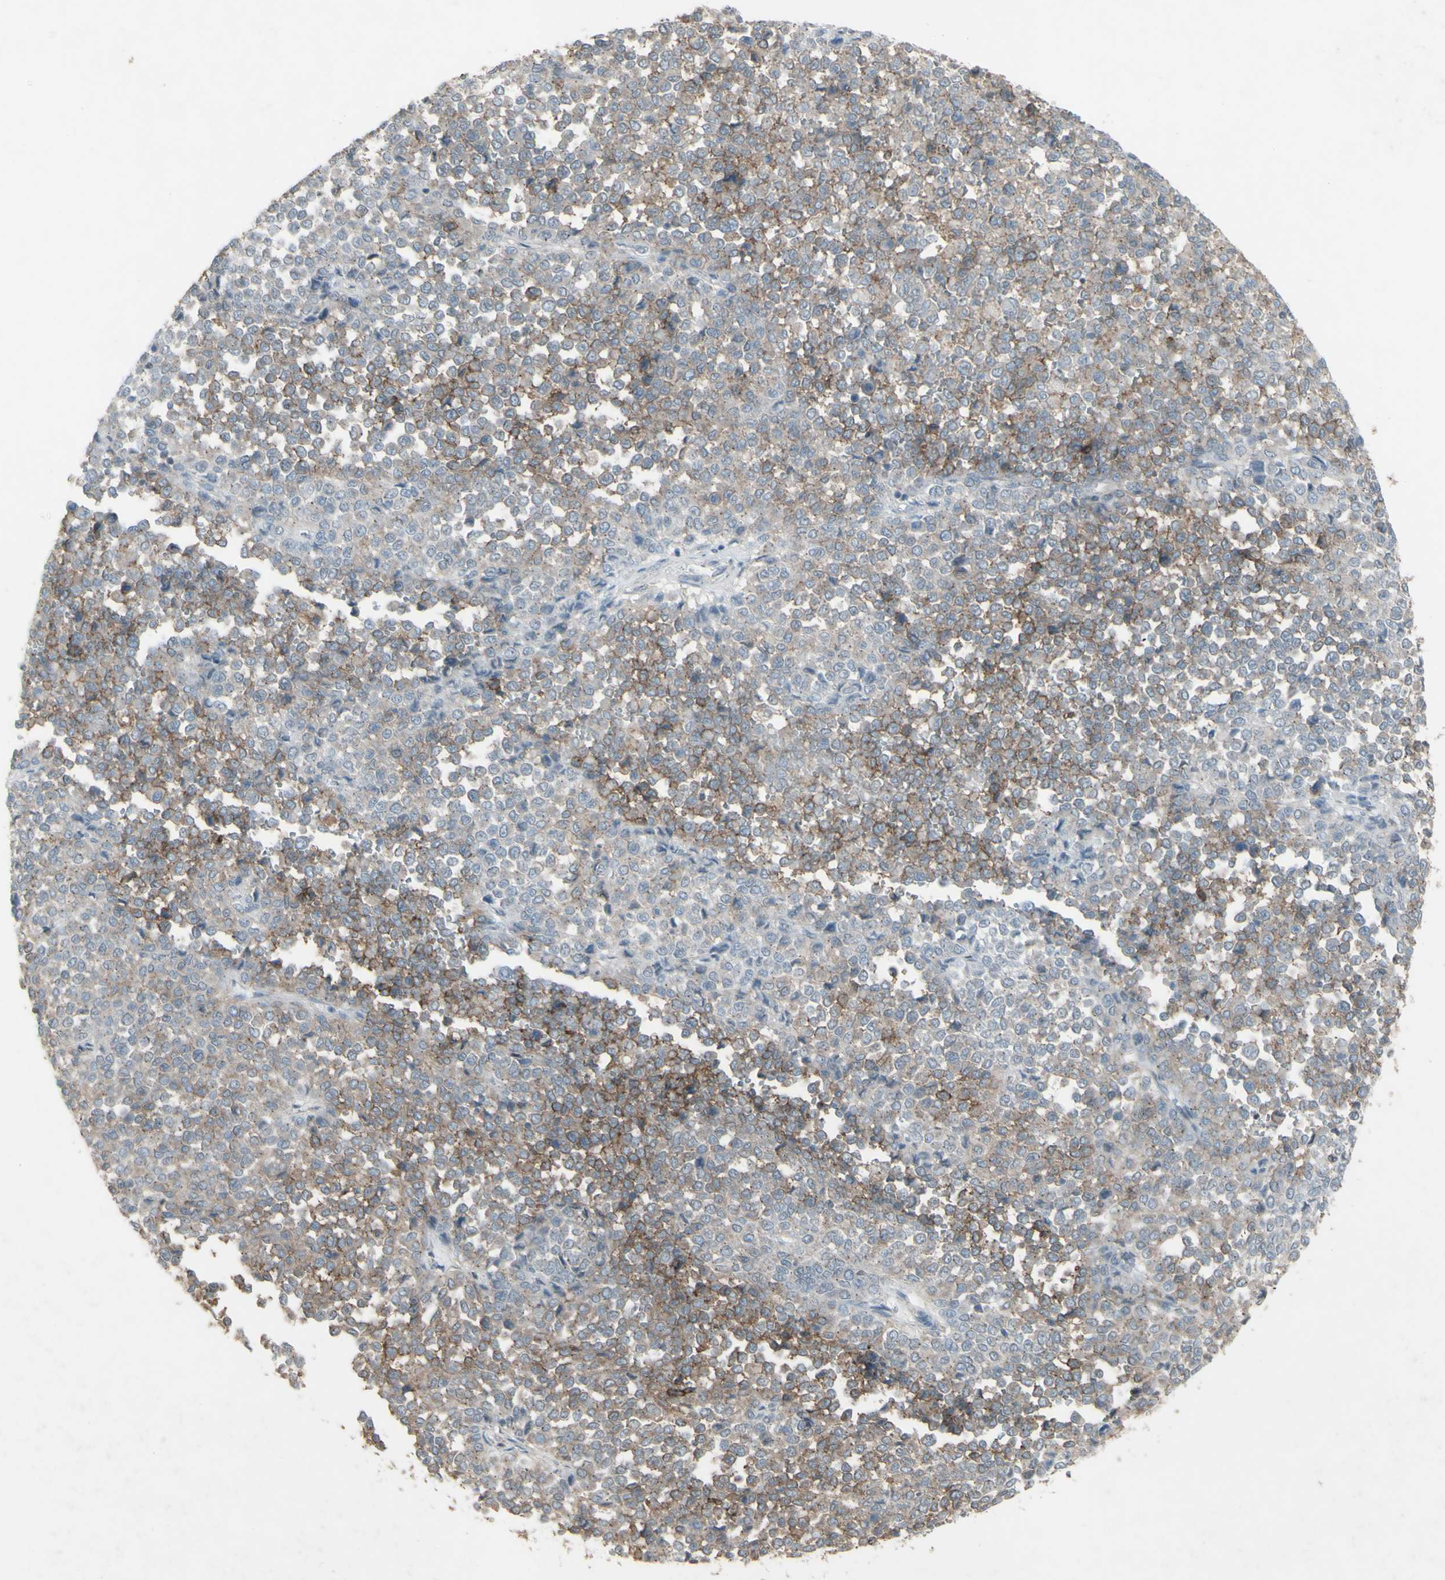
{"staining": {"intensity": "weak", "quantity": "25%-75%", "location": "cytoplasmic/membranous"}, "tissue": "melanoma", "cell_type": "Tumor cells", "image_type": "cancer", "snomed": [{"axis": "morphology", "description": "Malignant melanoma, Metastatic site"}, {"axis": "topography", "description": "Pancreas"}], "caption": "Melanoma stained for a protein displays weak cytoplasmic/membranous positivity in tumor cells.", "gene": "FXYD3", "patient": {"sex": "female", "age": 30}}